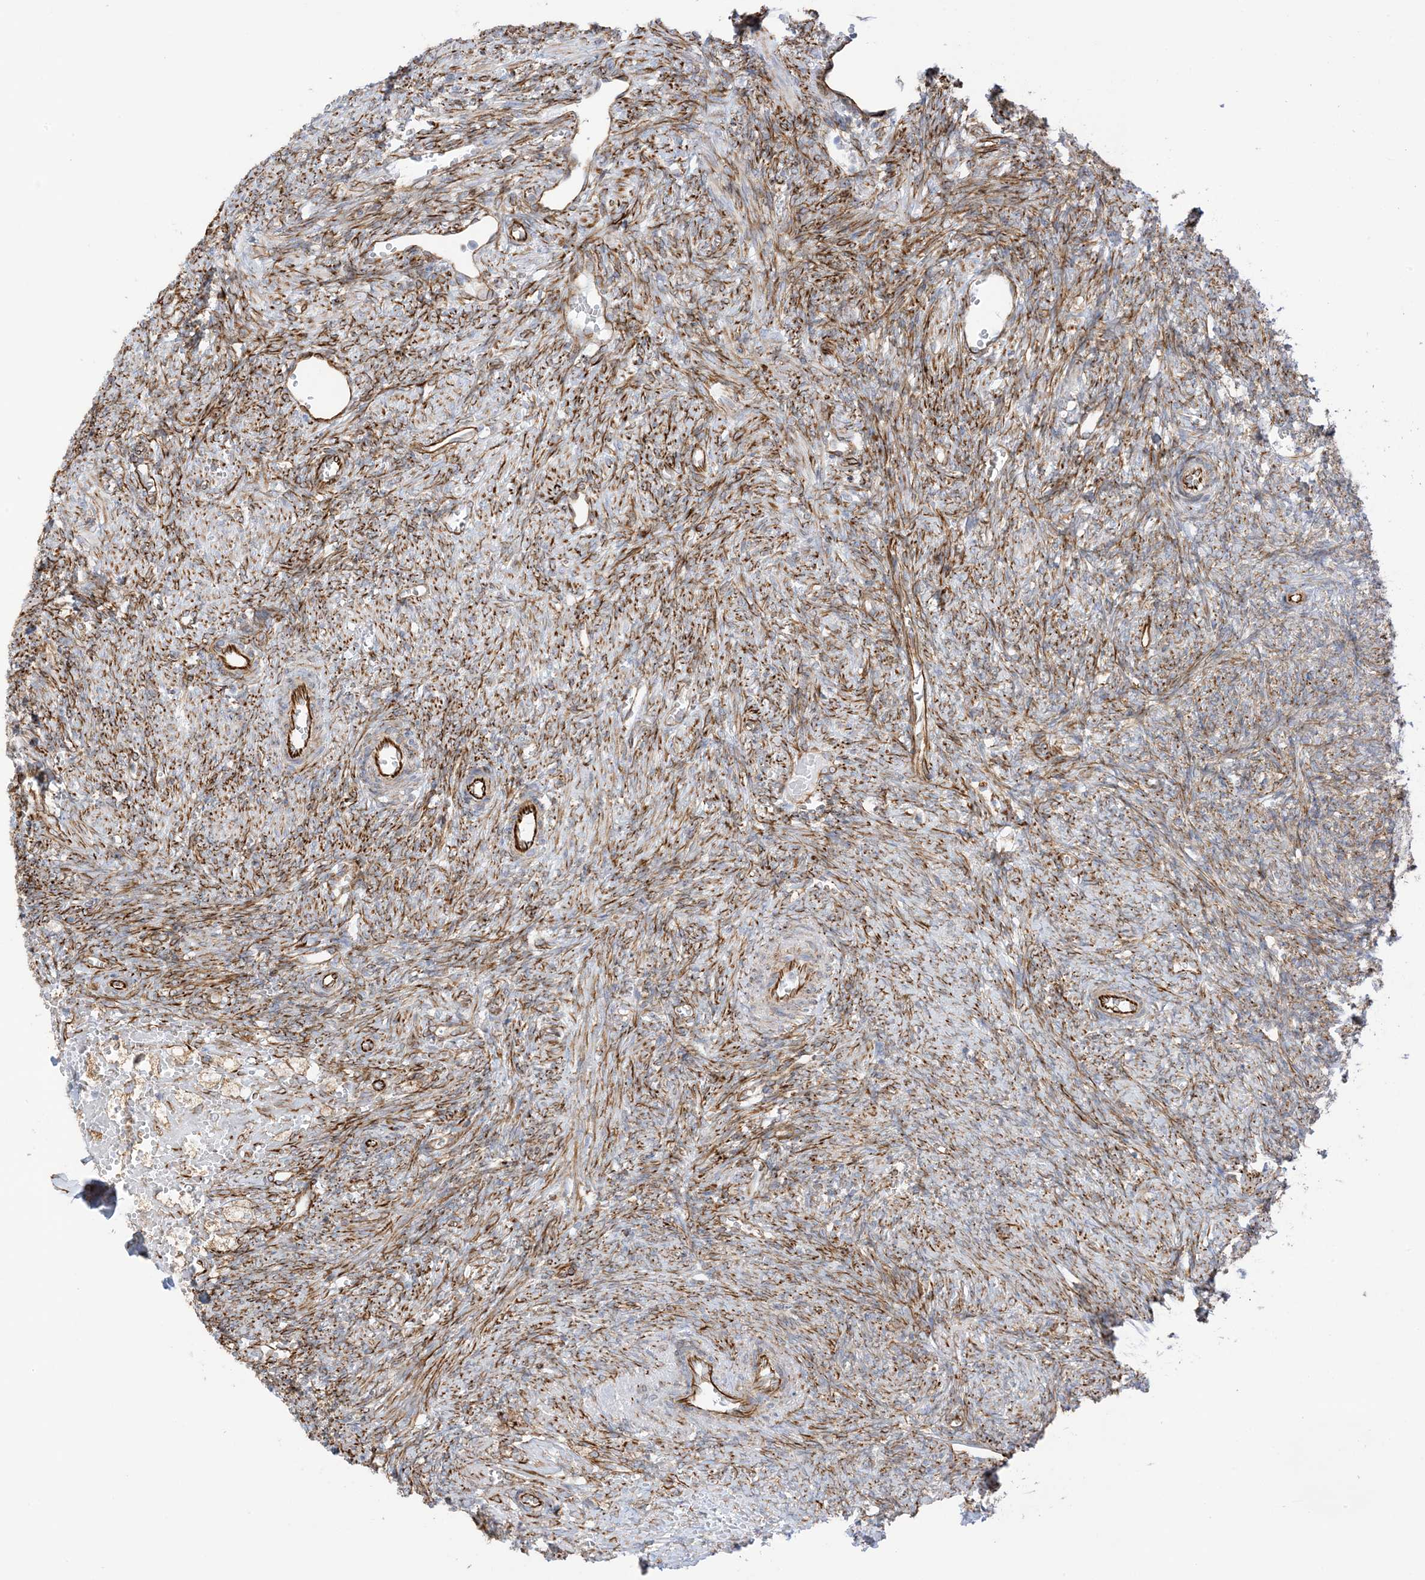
{"staining": {"intensity": "moderate", "quantity": "25%-75%", "location": "cytoplasmic/membranous"}, "tissue": "ovary", "cell_type": "Ovarian stroma cells", "image_type": "normal", "snomed": [{"axis": "morphology", "description": "Normal tissue, NOS"}, {"axis": "topography", "description": "Ovary"}], "caption": "Immunohistochemical staining of normal ovary shows medium levels of moderate cytoplasmic/membranous staining in about 25%-75% of ovarian stroma cells.", "gene": "PID1", "patient": {"sex": "female", "age": 41}}